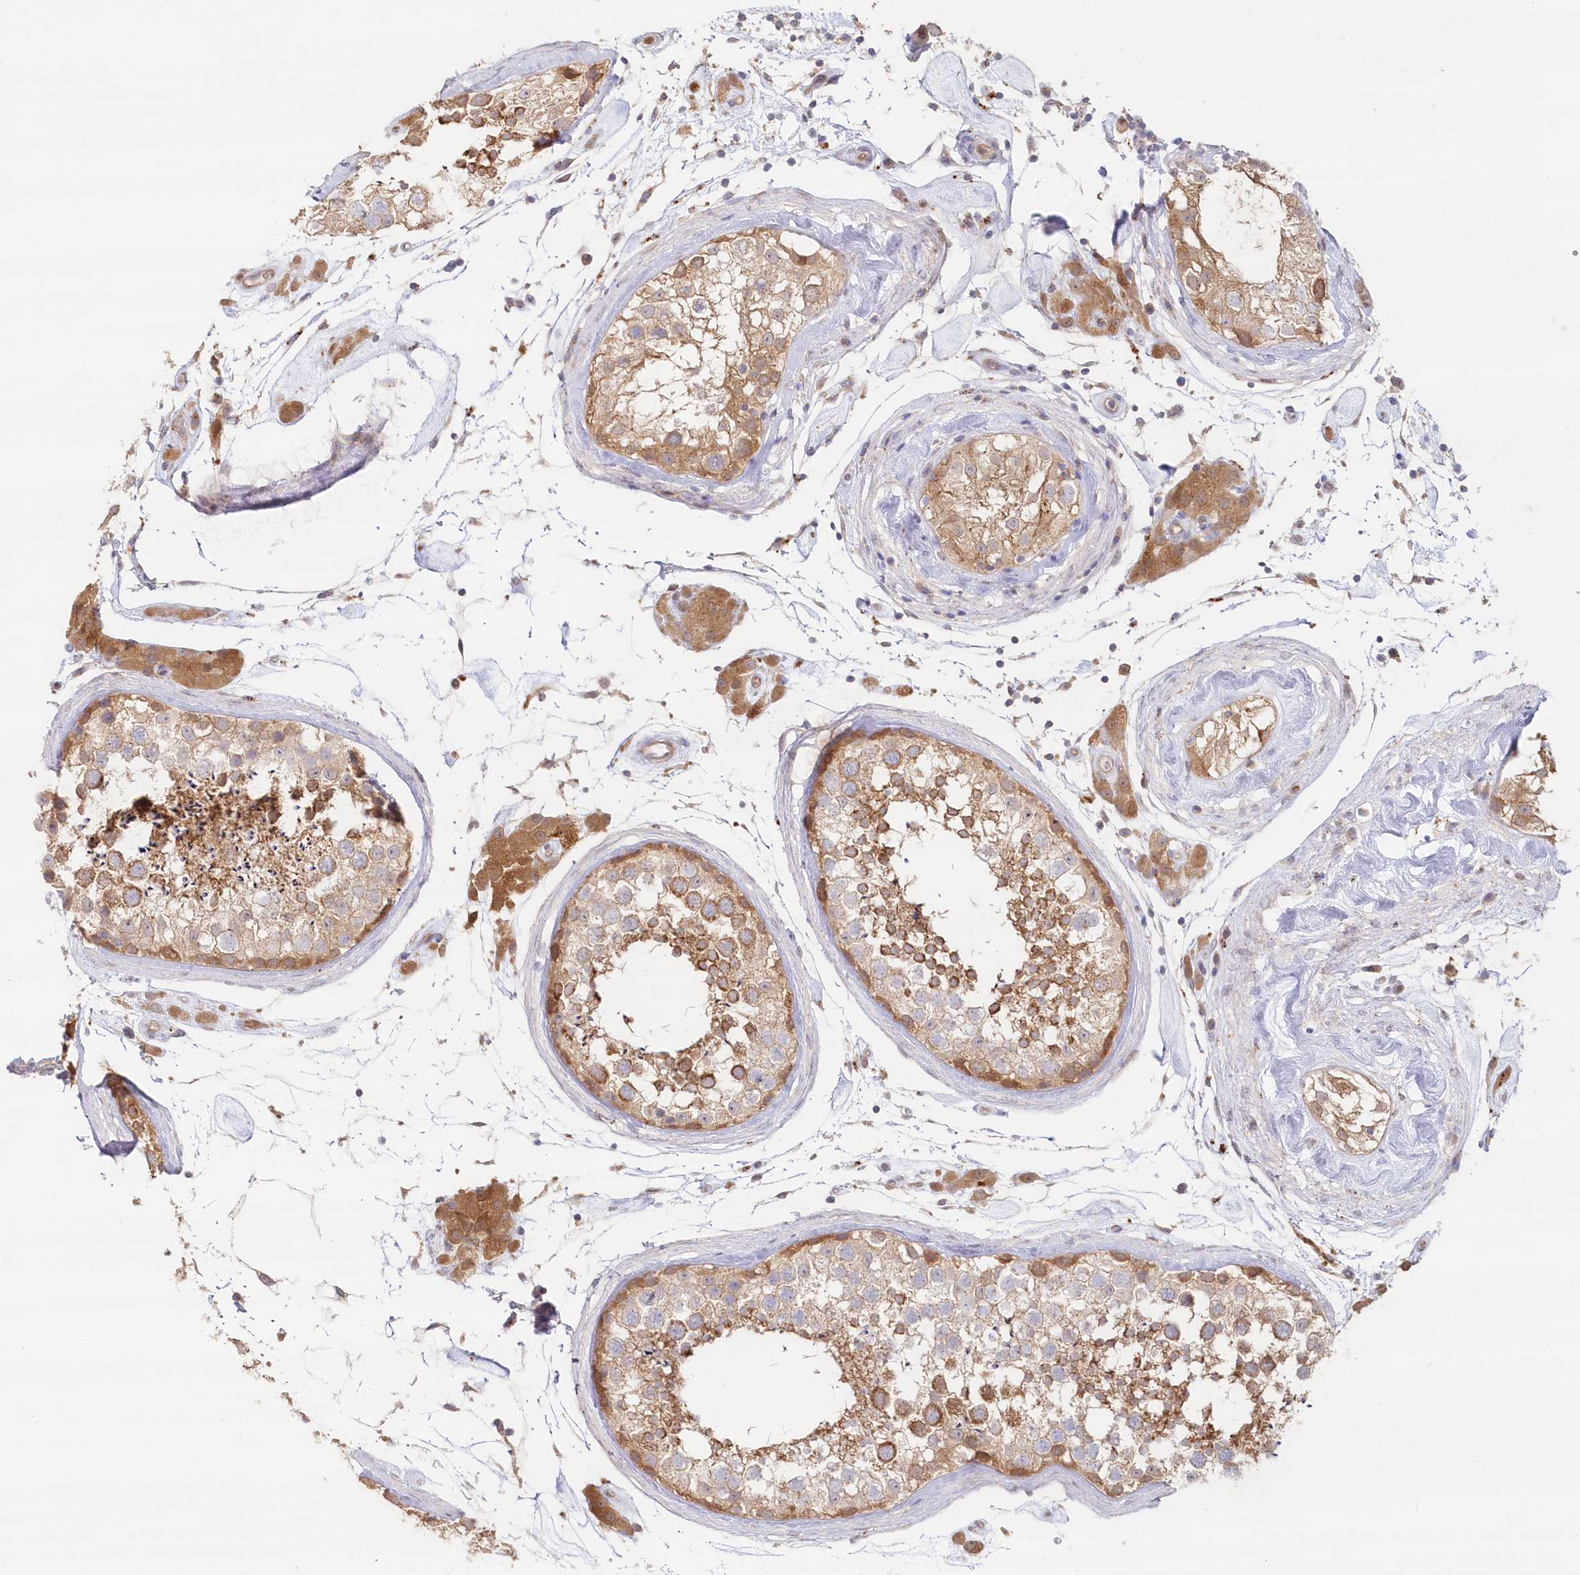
{"staining": {"intensity": "moderate", "quantity": ">75%", "location": "cytoplasmic/membranous"}, "tissue": "testis", "cell_type": "Cells in seminiferous ducts", "image_type": "normal", "snomed": [{"axis": "morphology", "description": "Normal tissue, NOS"}, {"axis": "topography", "description": "Testis"}], "caption": "Normal testis shows moderate cytoplasmic/membranous expression in approximately >75% of cells in seminiferous ducts, visualized by immunohistochemistry. (brown staining indicates protein expression, while blue staining denotes nuclei).", "gene": "GBE1", "patient": {"sex": "male", "age": 46}}